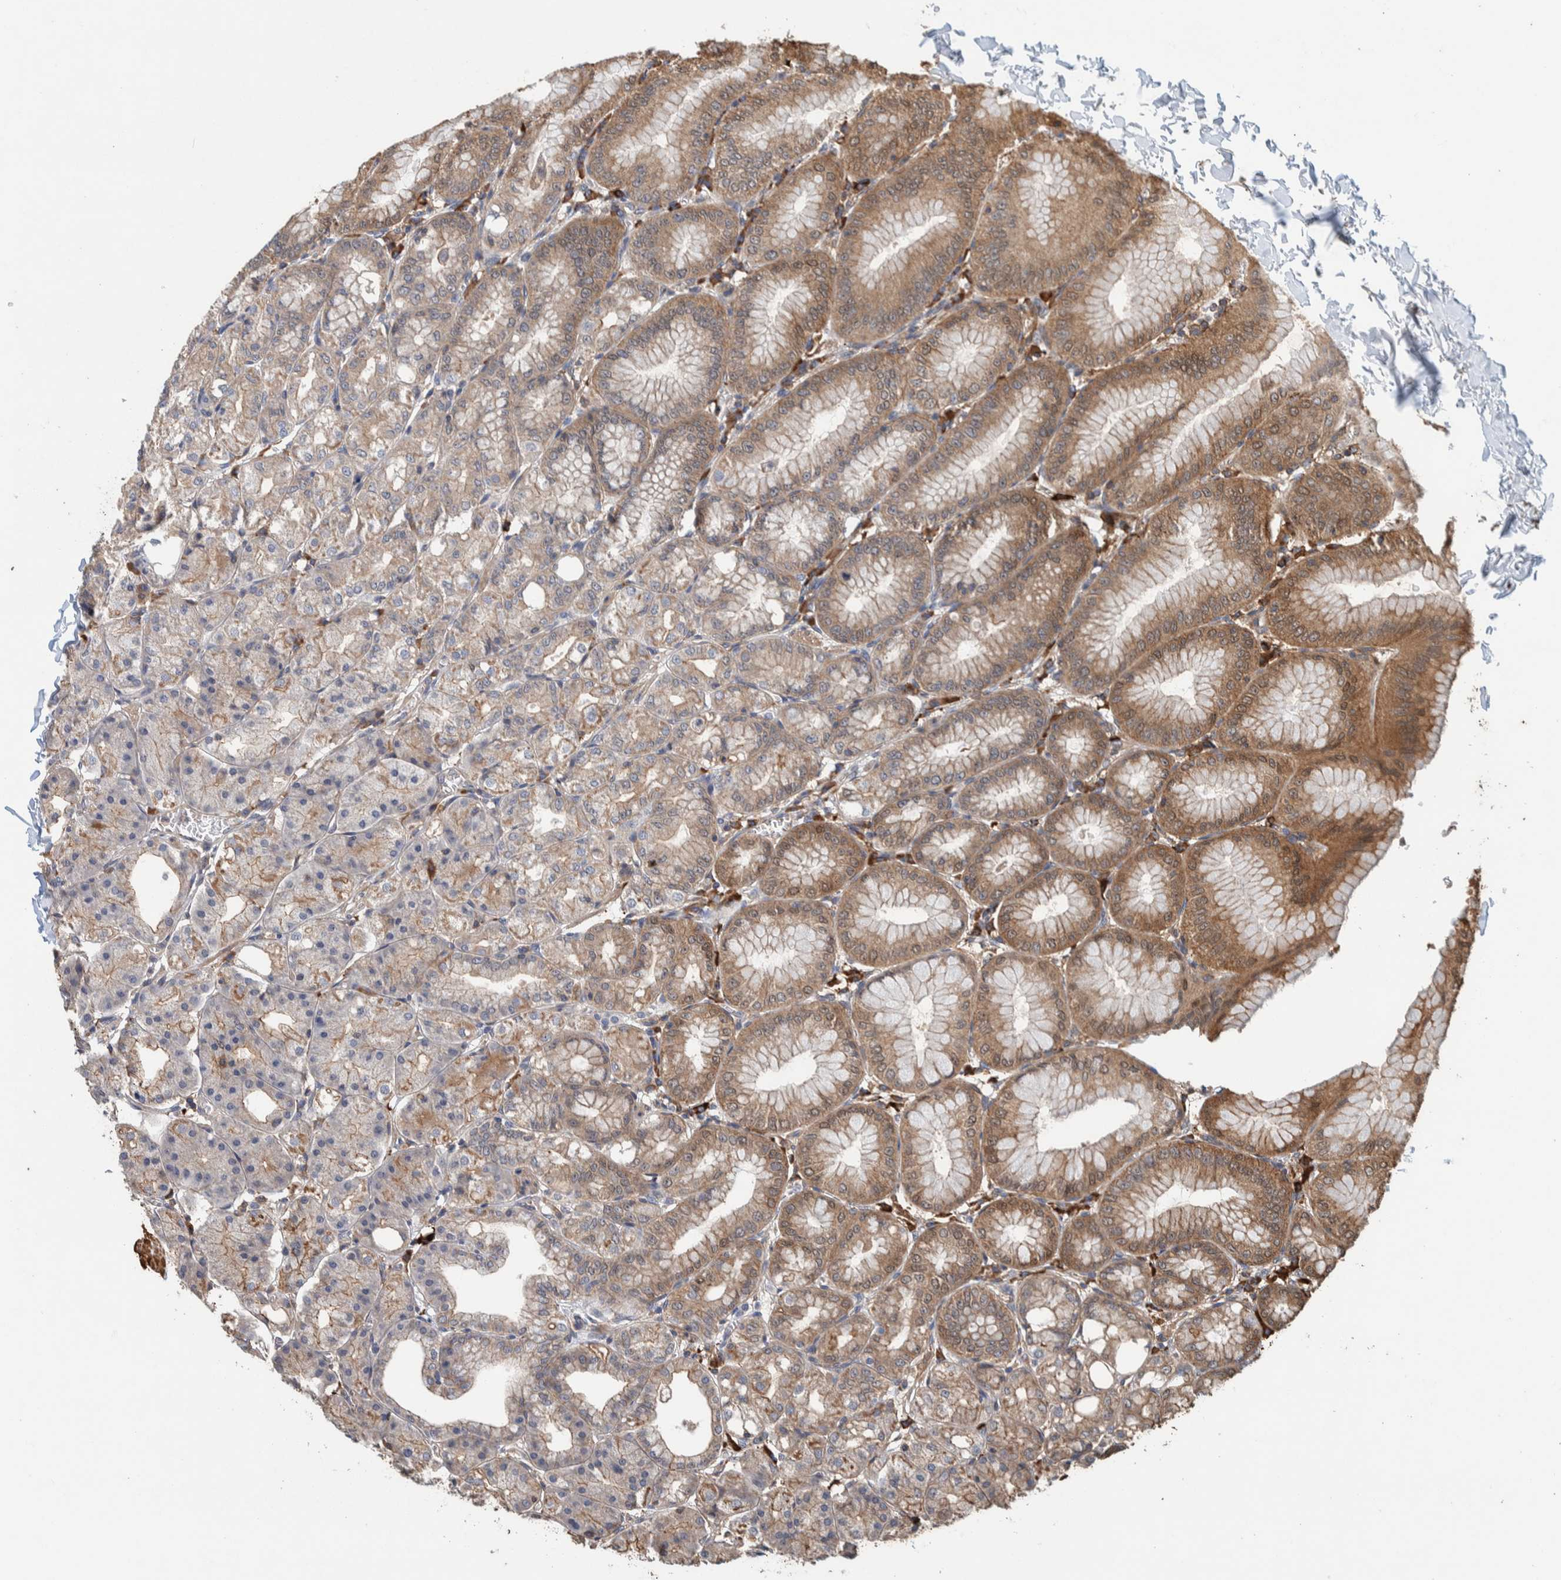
{"staining": {"intensity": "moderate", "quantity": ">75%", "location": "cytoplasmic/membranous"}, "tissue": "stomach", "cell_type": "Glandular cells", "image_type": "normal", "snomed": [{"axis": "morphology", "description": "Normal tissue, NOS"}, {"axis": "topography", "description": "Stomach, lower"}], "caption": "Stomach stained with a brown dye reveals moderate cytoplasmic/membranous positive expression in approximately >75% of glandular cells.", "gene": "PLA2G3", "patient": {"sex": "male", "age": 71}}